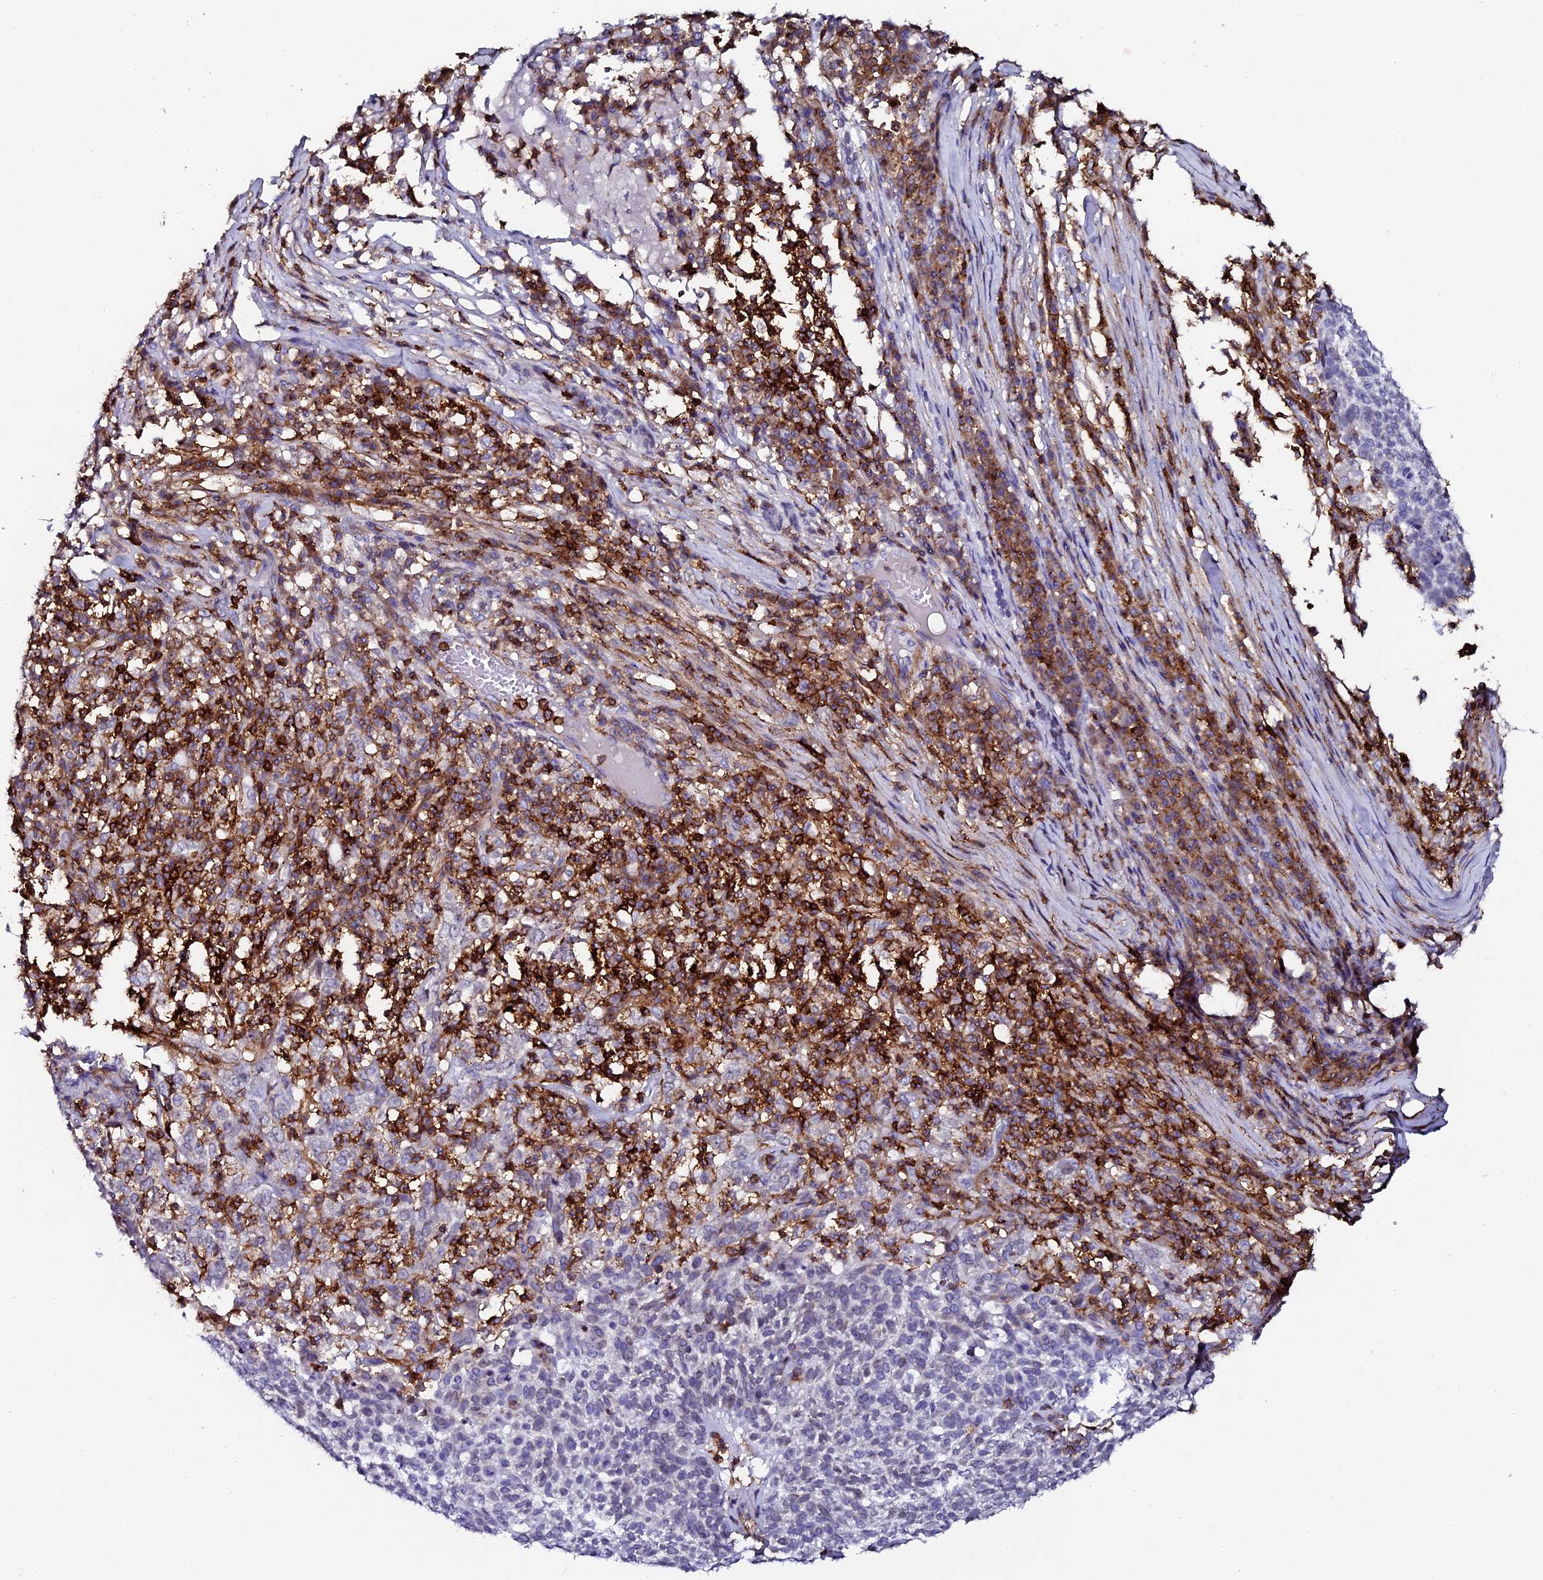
{"staining": {"intensity": "negative", "quantity": "none", "location": "none"}, "tissue": "skin cancer", "cell_type": "Tumor cells", "image_type": "cancer", "snomed": [{"axis": "morphology", "description": "Squamous cell carcinoma, NOS"}, {"axis": "topography", "description": "Skin"}], "caption": "A photomicrograph of skin cancer (squamous cell carcinoma) stained for a protein demonstrates no brown staining in tumor cells.", "gene": "AAAS", "patient": {"sex": "female", "age": 90}}